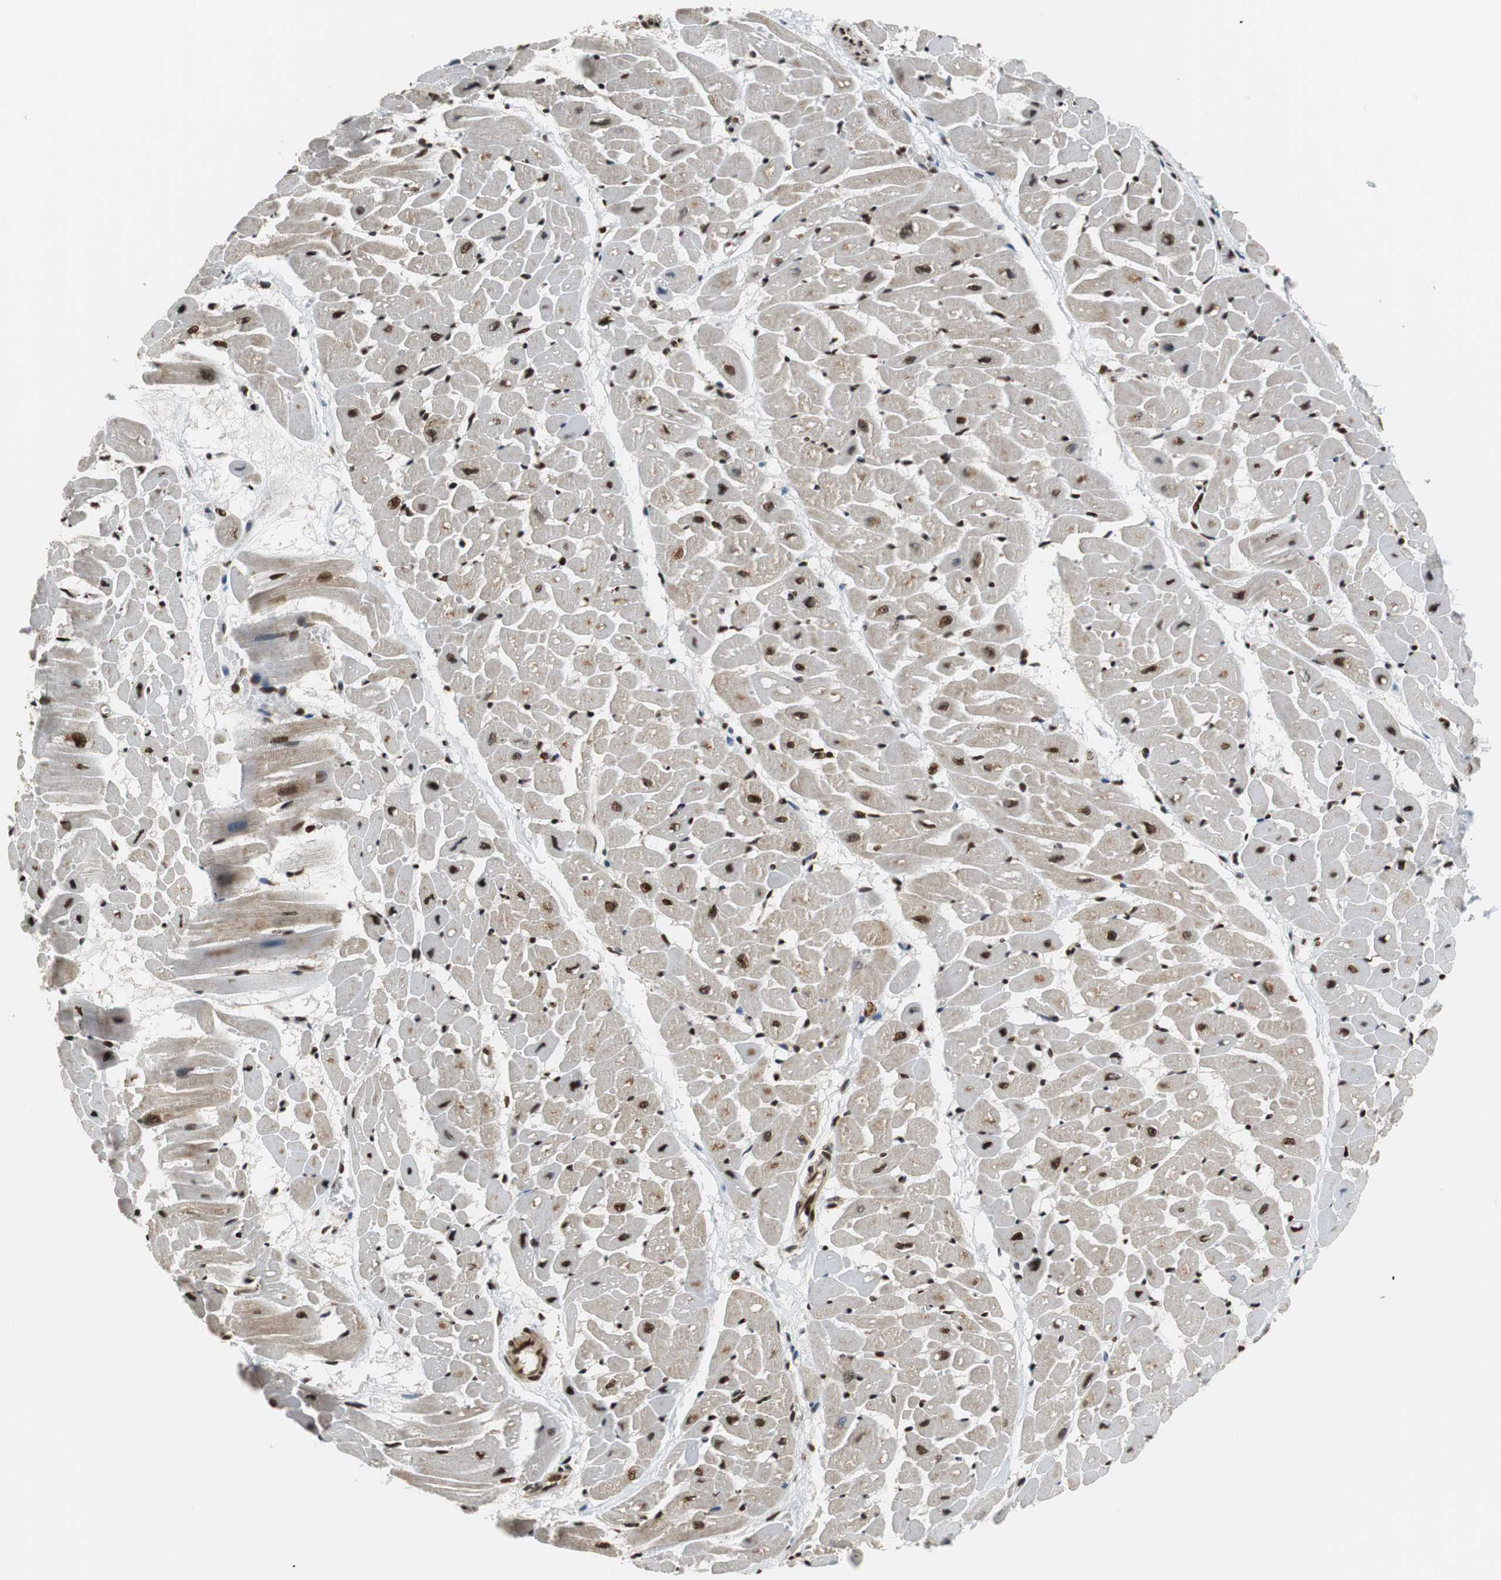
{"staining": {"intensity": "moderate", "quantity": "25%-75%", "location": "nuclear"}, "tissue": "heart muscle", "cell_type": "Cardiomyocytes", "image_type": "normal", "snomed": [{"axis": "morphology", "description": "Normal tissue, NOS"}, {"axis": "topography", "description": "Heart"}], "caption": "Approximately 25%-75% of cardiomyocytes in benign human heart muscle show moderate nuclear protein staining as visualized by brown immunohistochemical staining.", "gene": "HDAC1", "patient": {"sex": "male", "age": 45}}